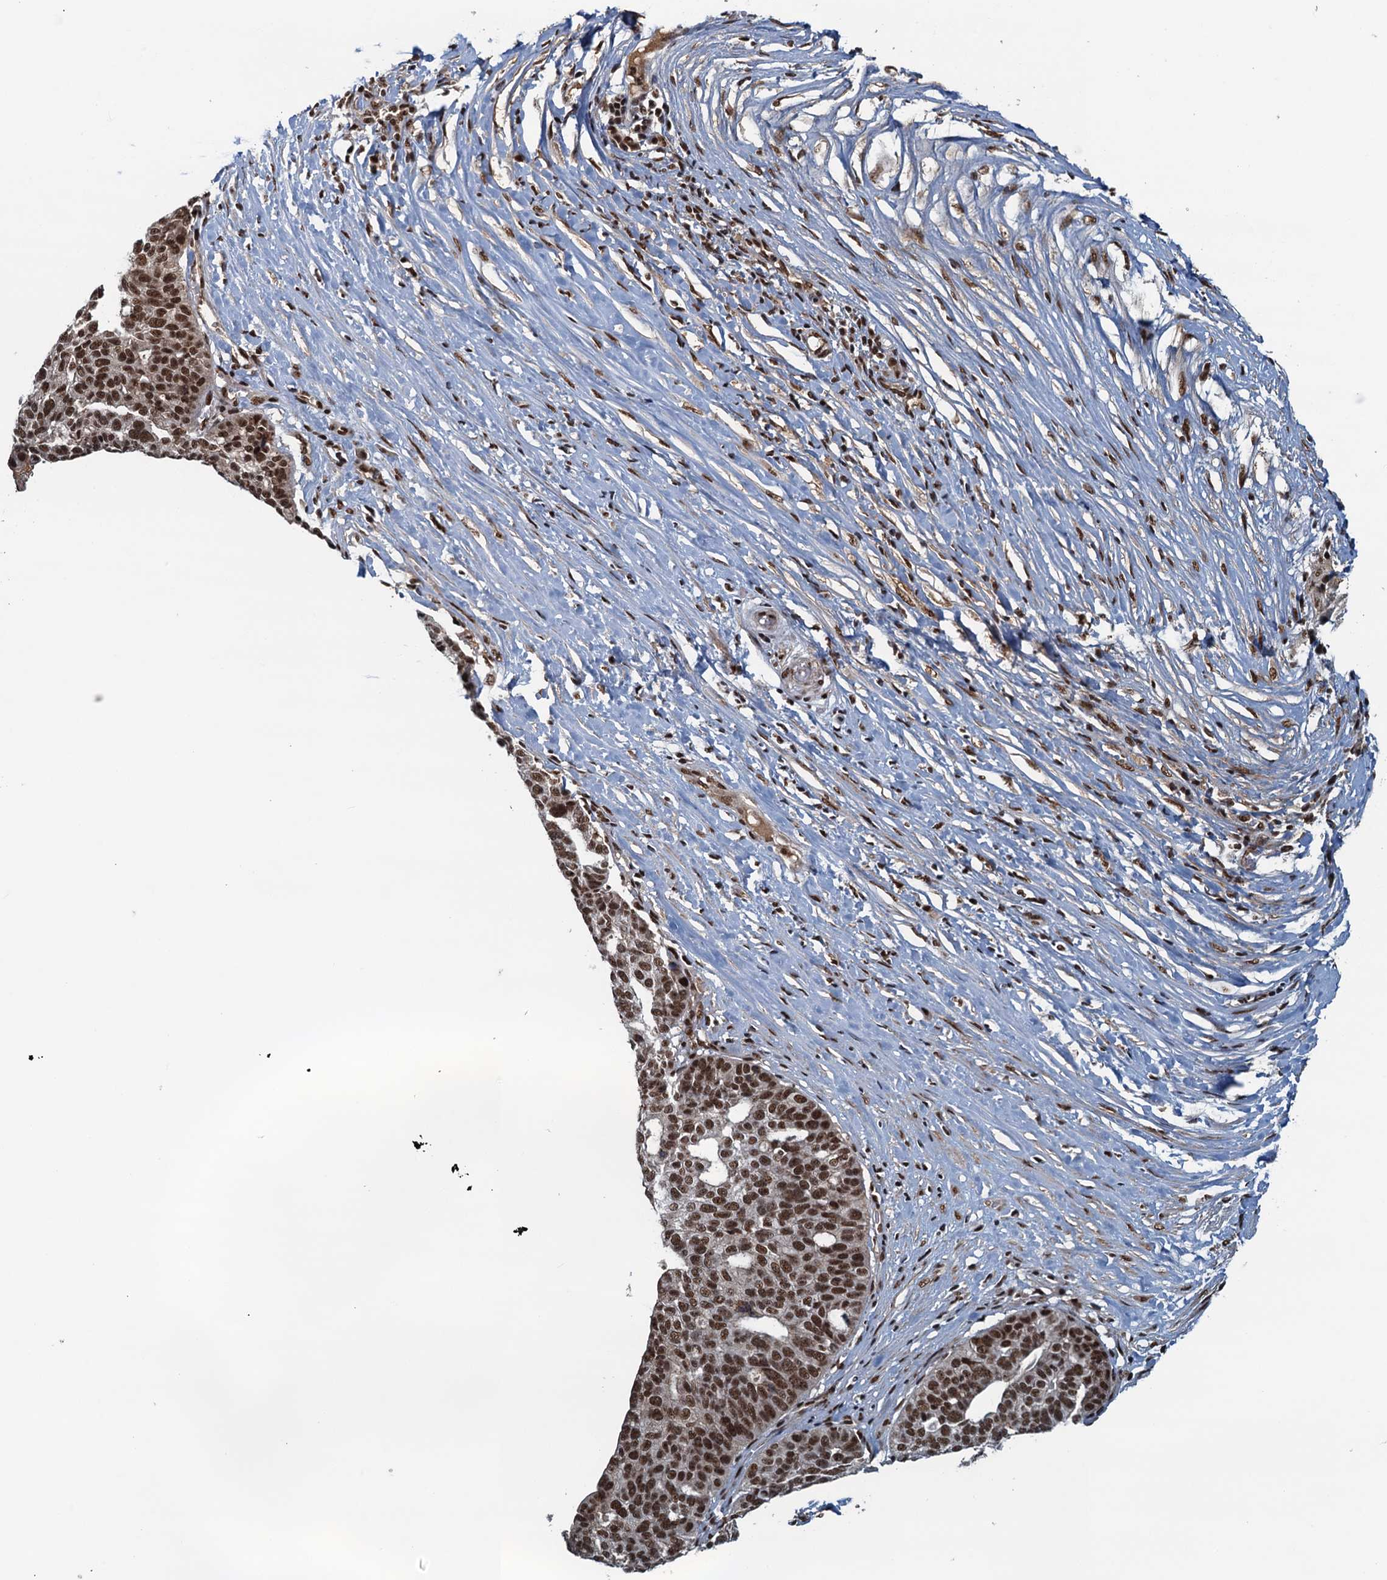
{"staining": {"intensity": "strong", "quantity": ">75%", "location": "nuclear"}, "tissue": "ovarian cancer", "cell_type": "Tumor cells", "image_type": "cancer", "snomed": [{"axis": "morphology", "description": "Cystadenocarcinoma, serous, NOS"}, {"axis": "topography", "description": "Ovary"}], "caption": "Protein expression analysis of human ovarian cancer reveals strong nuclear expression in about >75% of tumor cells.", "gene": "ZC3H18", "patient": {"sex": "female", "age": 59}}